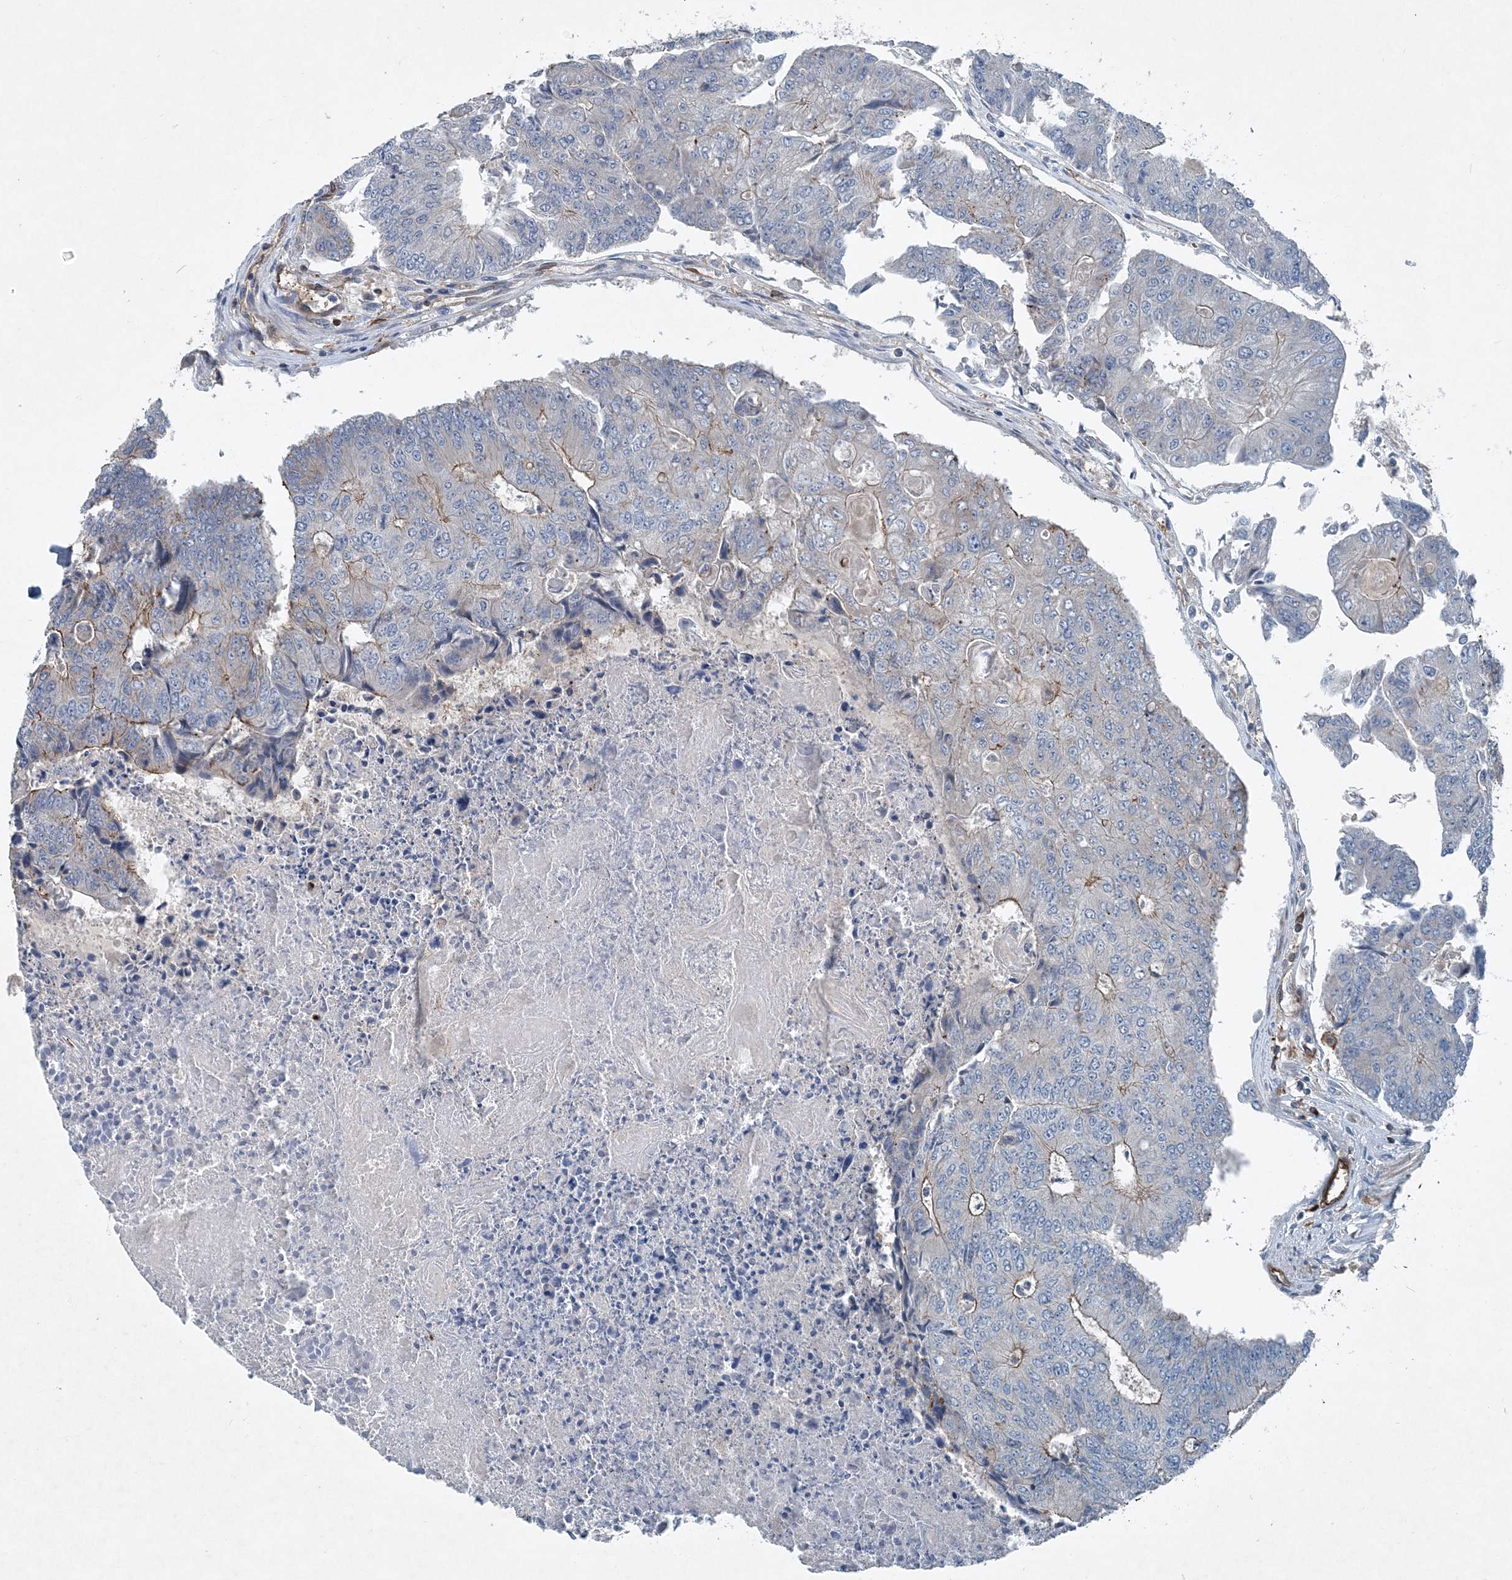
{"staining": {"intensity": "moderate", "quantity": "25%-75%", "location": "cytoplasmic/membranous"}, "tissue": "colorectal cancer", "cell_type": "Tumor cells", "image_type": "cancer", "snomed": [{"axis": "morphology", "description": "Adenocarcinoma, NOS"}, {"axis": "topography", "description": "Colon"}], "caption": "Protein staining demonstrates moderate cytoplasmic/membranous staining in approximately 25%-75% of tumor cells in adenocarcinoma (colorectal).", "gene": "DGUOK", "patient": {"sex": "female", "age": 67}}